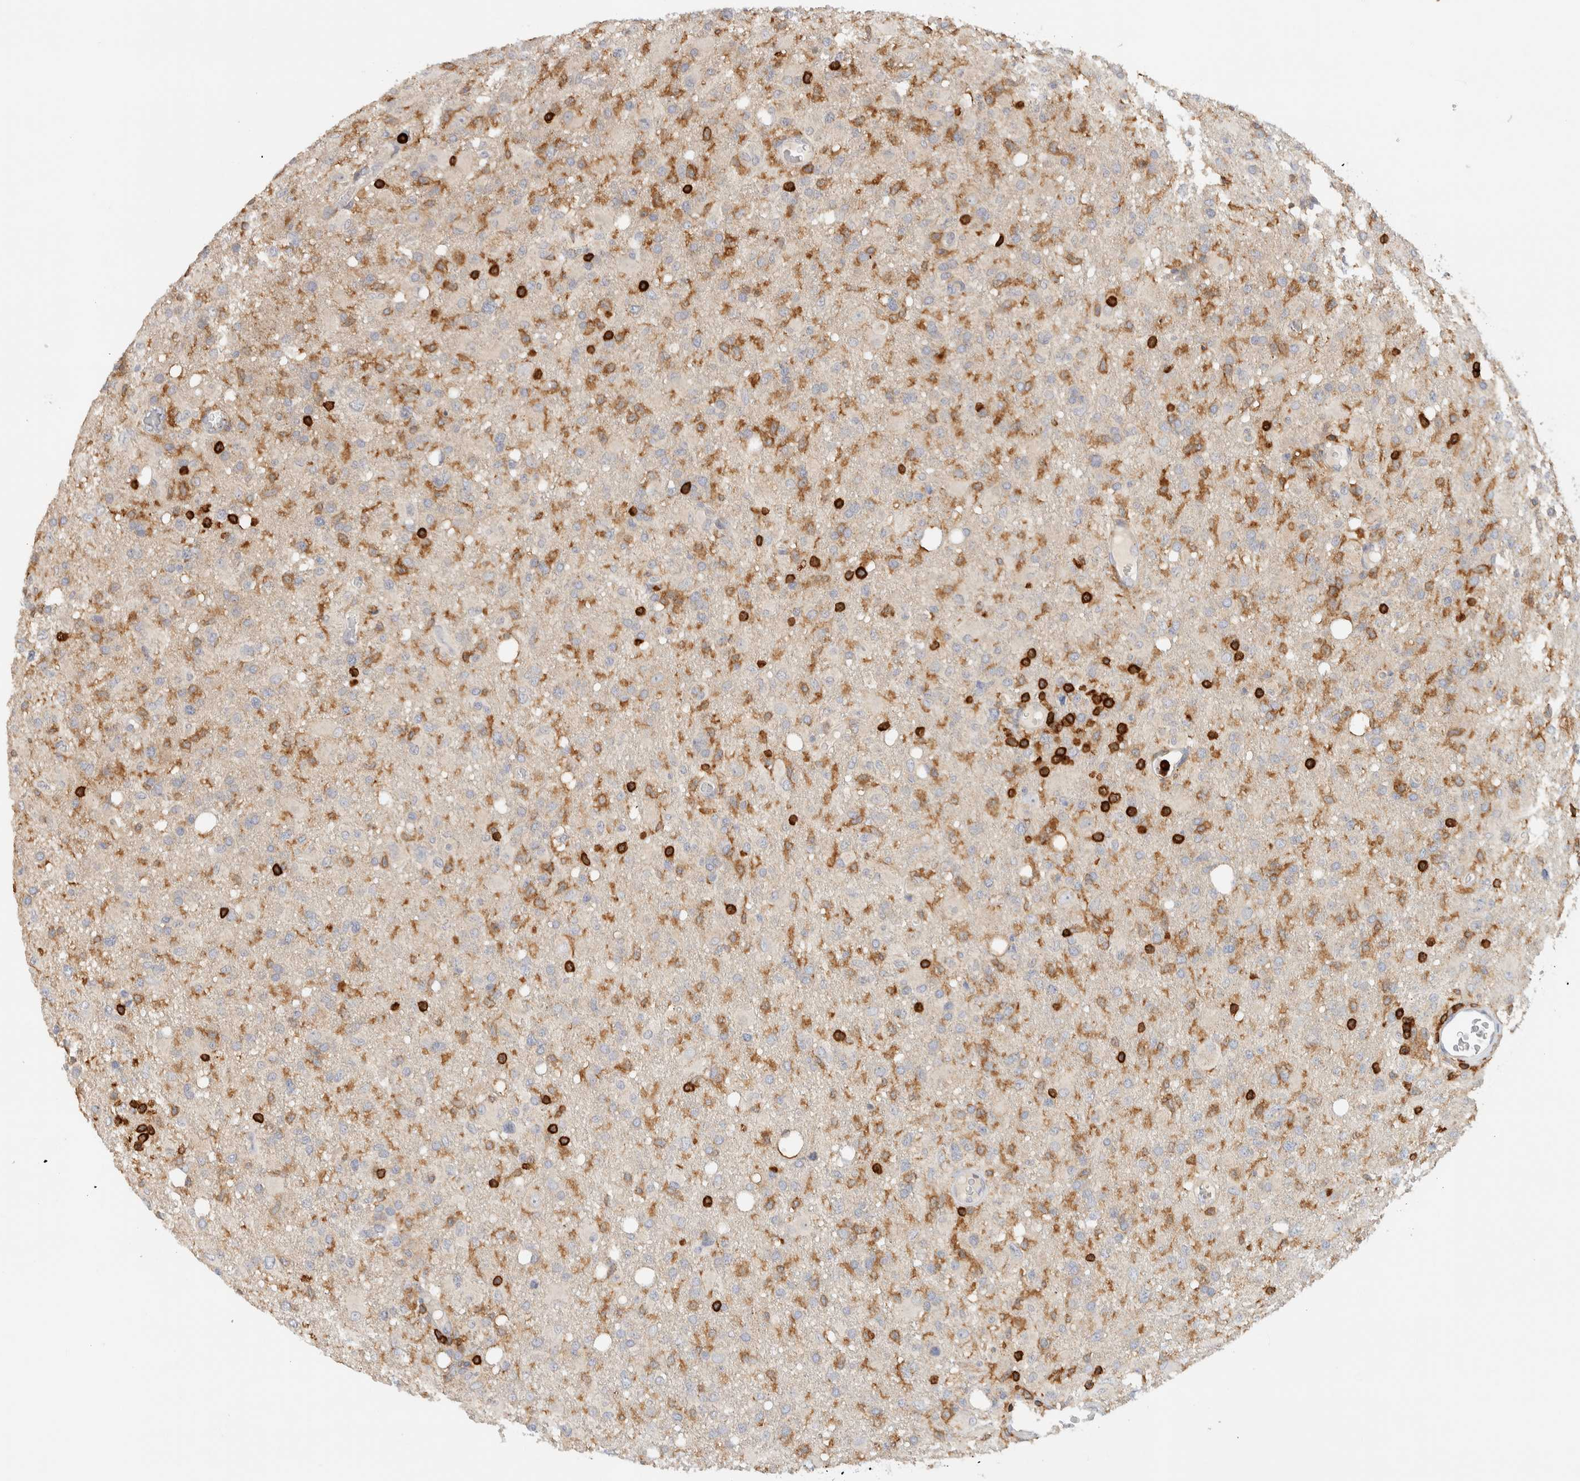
{"staining": {"intensity": "moderate", "quantity": "<25%", "location": "cytoplasmic/membranous"}, "tissue": "glioma", "cell_type": "Tumor cells", "image_type": "cancer", "snomed": [{"axis": "morphology", "description": "Glioma, malignant, High grade"}, {"axis": "topography", "description": "Brain"}], "caption": "About <25% of tumor cells in human malignant glioma (high-grade) display moderate cytoplasmic/membranous protein staining as visualized by brown immunohistochemical staining.", "gene": "RUNDC1", "patient": {"sex": "female", "age": 57}}